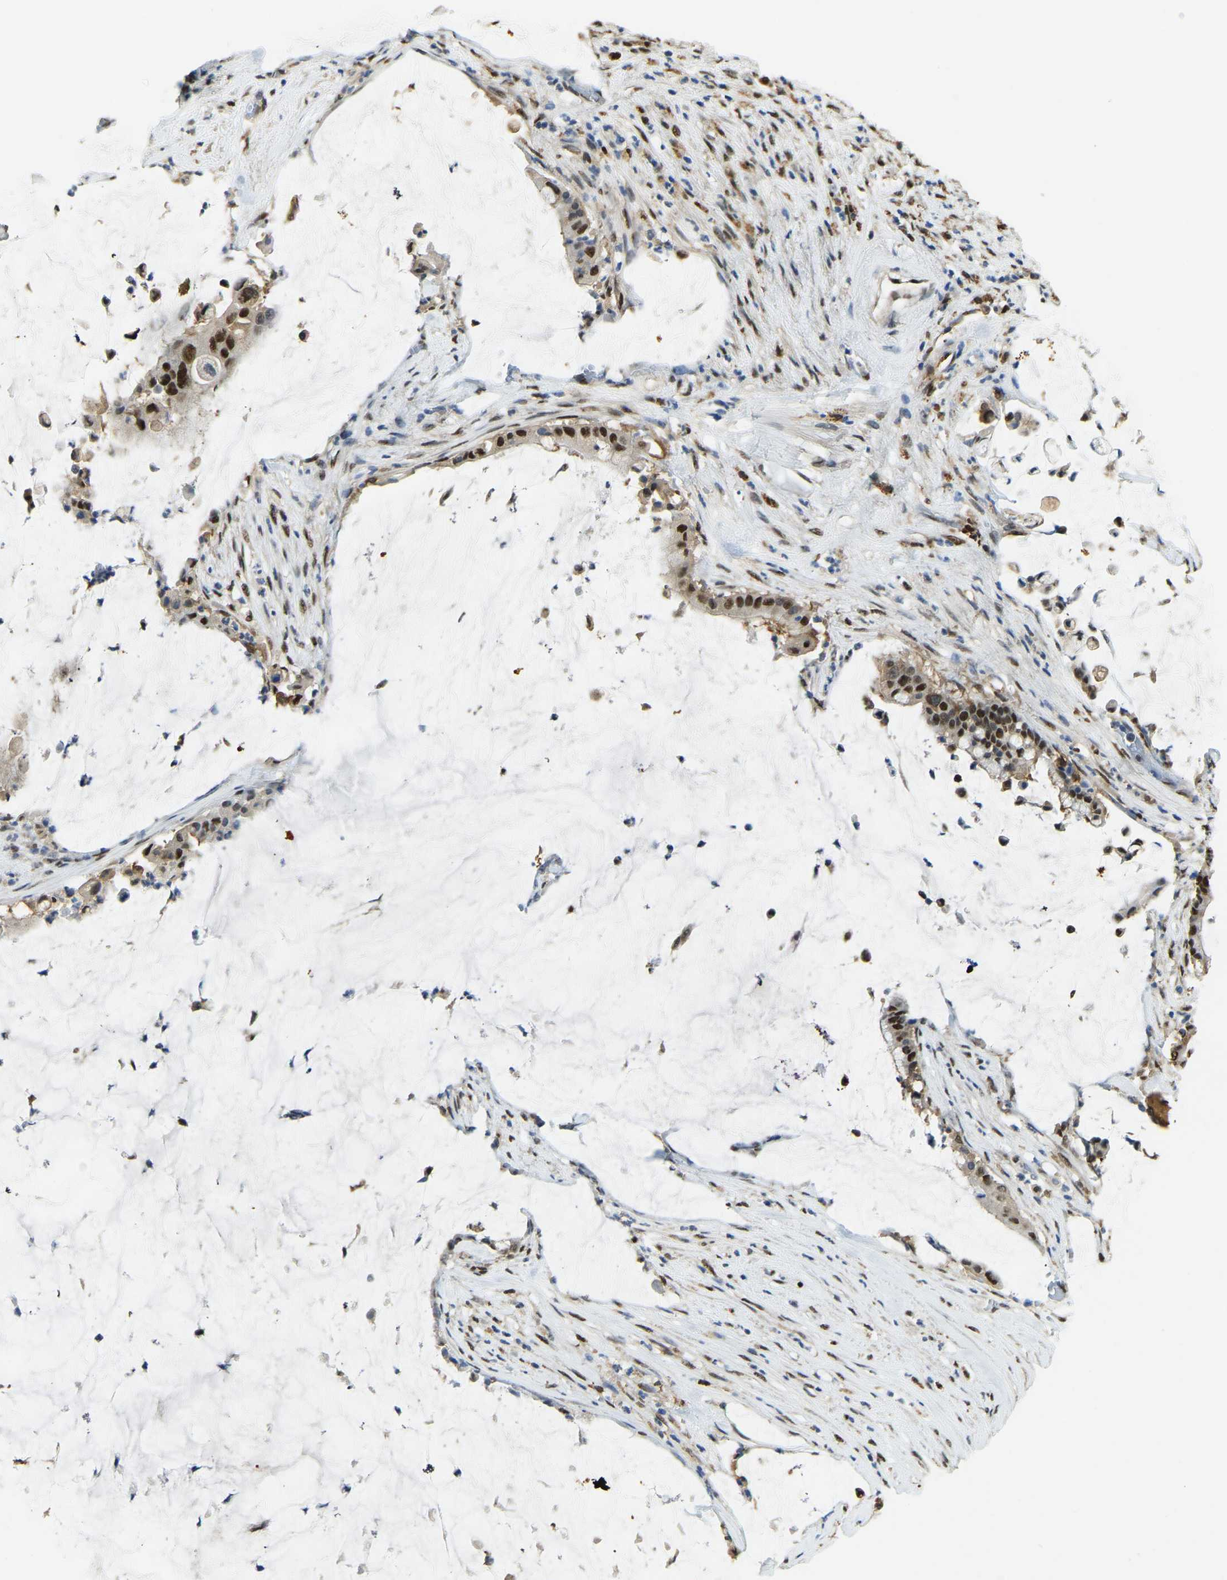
{"staining": {"intensity": "strong", "quantity": ">75%", "location": "cytoplasmic/membranous,nuclear"}, "tissue": "pancreatic cancer", "cell_type": "Tumor cells", "image_type": "cancer", "snomed": [{"axis": "morphology", "description": "Adenocarcinoma, NOS"}, {"axis": "topography", "description": "Pancreas"}], "caption": "Protein staining of pancreatic cancer (adenocarcinoma) tissue displays strong cytoplasmic/membranous and nuclear positivity in approximately >75% of tumor cells.", "gene": "NANS", "patient": {"sex": "male", "age": 41}}